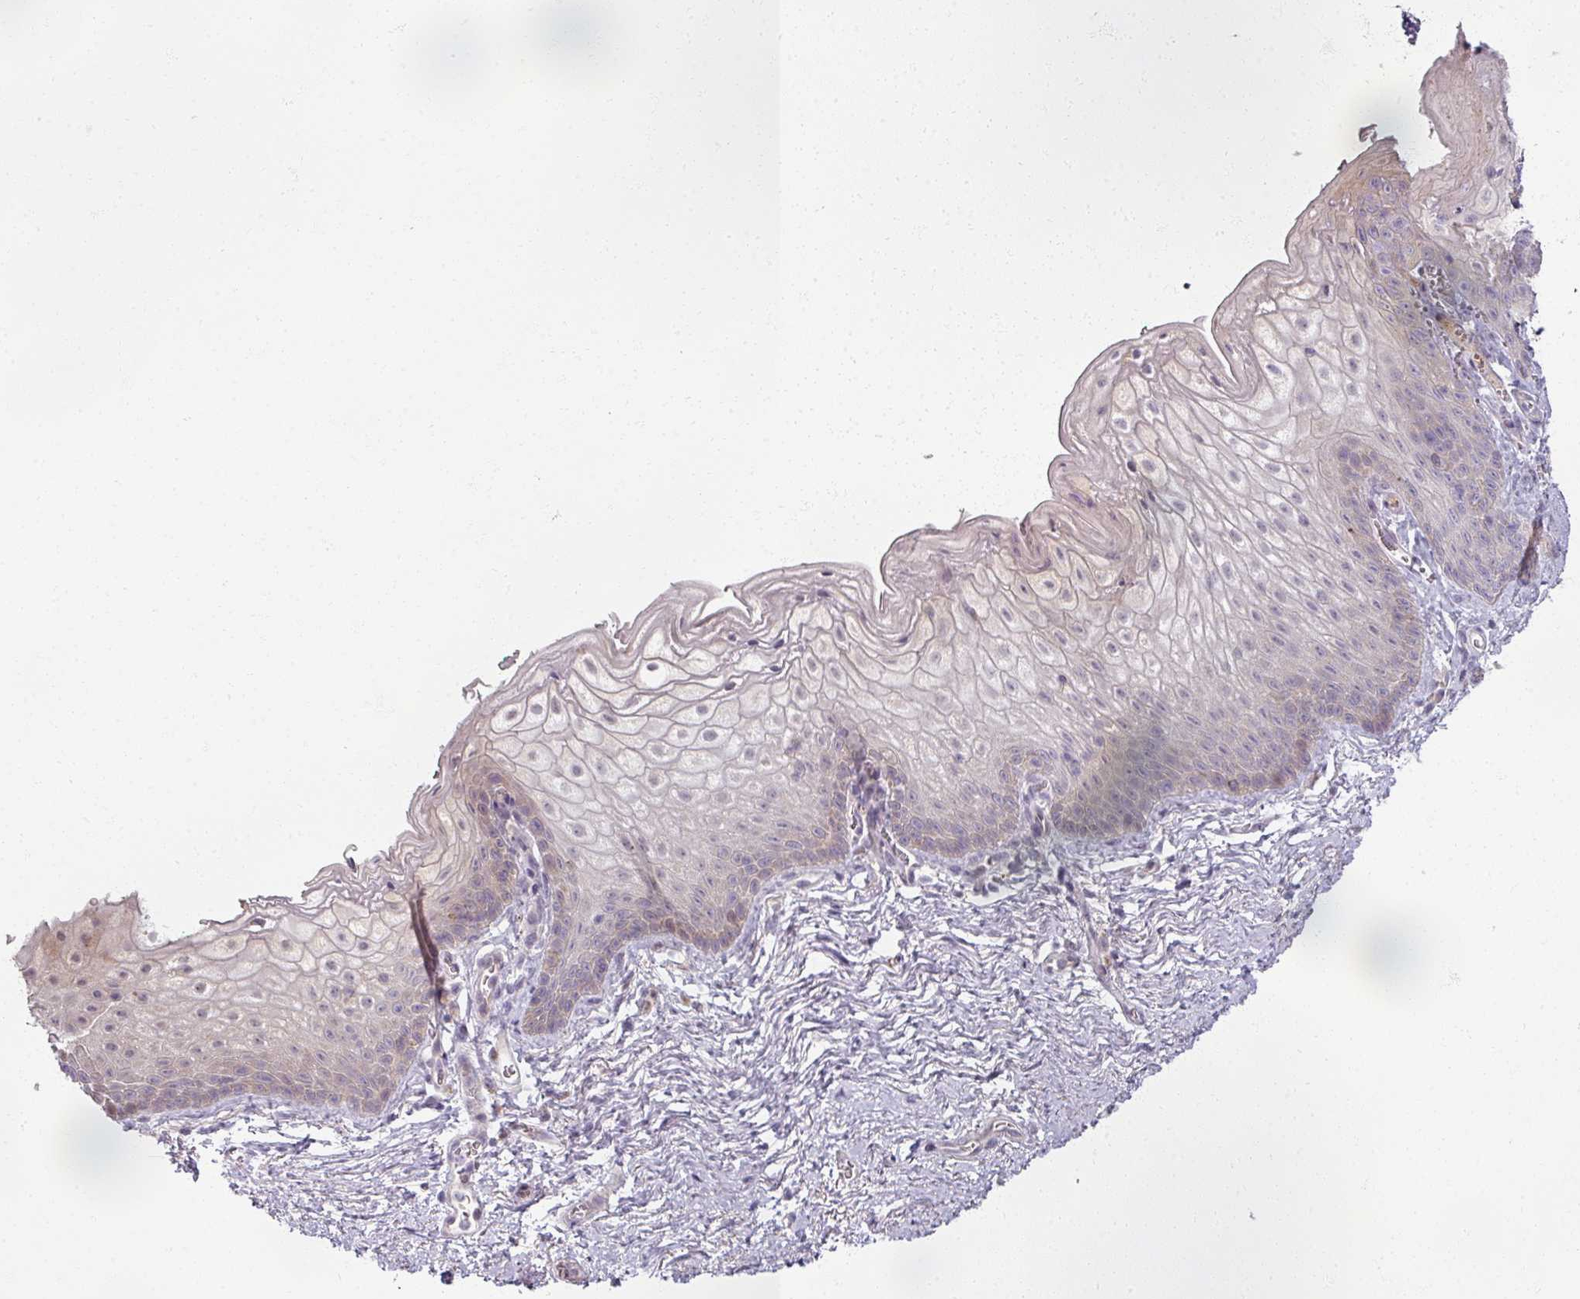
{"staining": {"intensity": "weak", "quantity": "<25%", "location": "cytoplasmic/membranous"}, "tissue": "vagina", "cell_type": "Squamous epithelial cells", "image_type": "normal", "snomed": [{"axis": "morphology", "description": "Normal tissue, NOS"}, {"axis": "topography", "description": "Vulva"}, {"axis": "topography", "description": "Vagina"}, {"axis": "topography", "description": "Peripheral nerve tissue"}], "caption": "Vagina stained for a protein using IHC reveals no staining squamous epithelial cells.", "gene": "MYMK", "patient": {"sex": "female", "age": 66}}